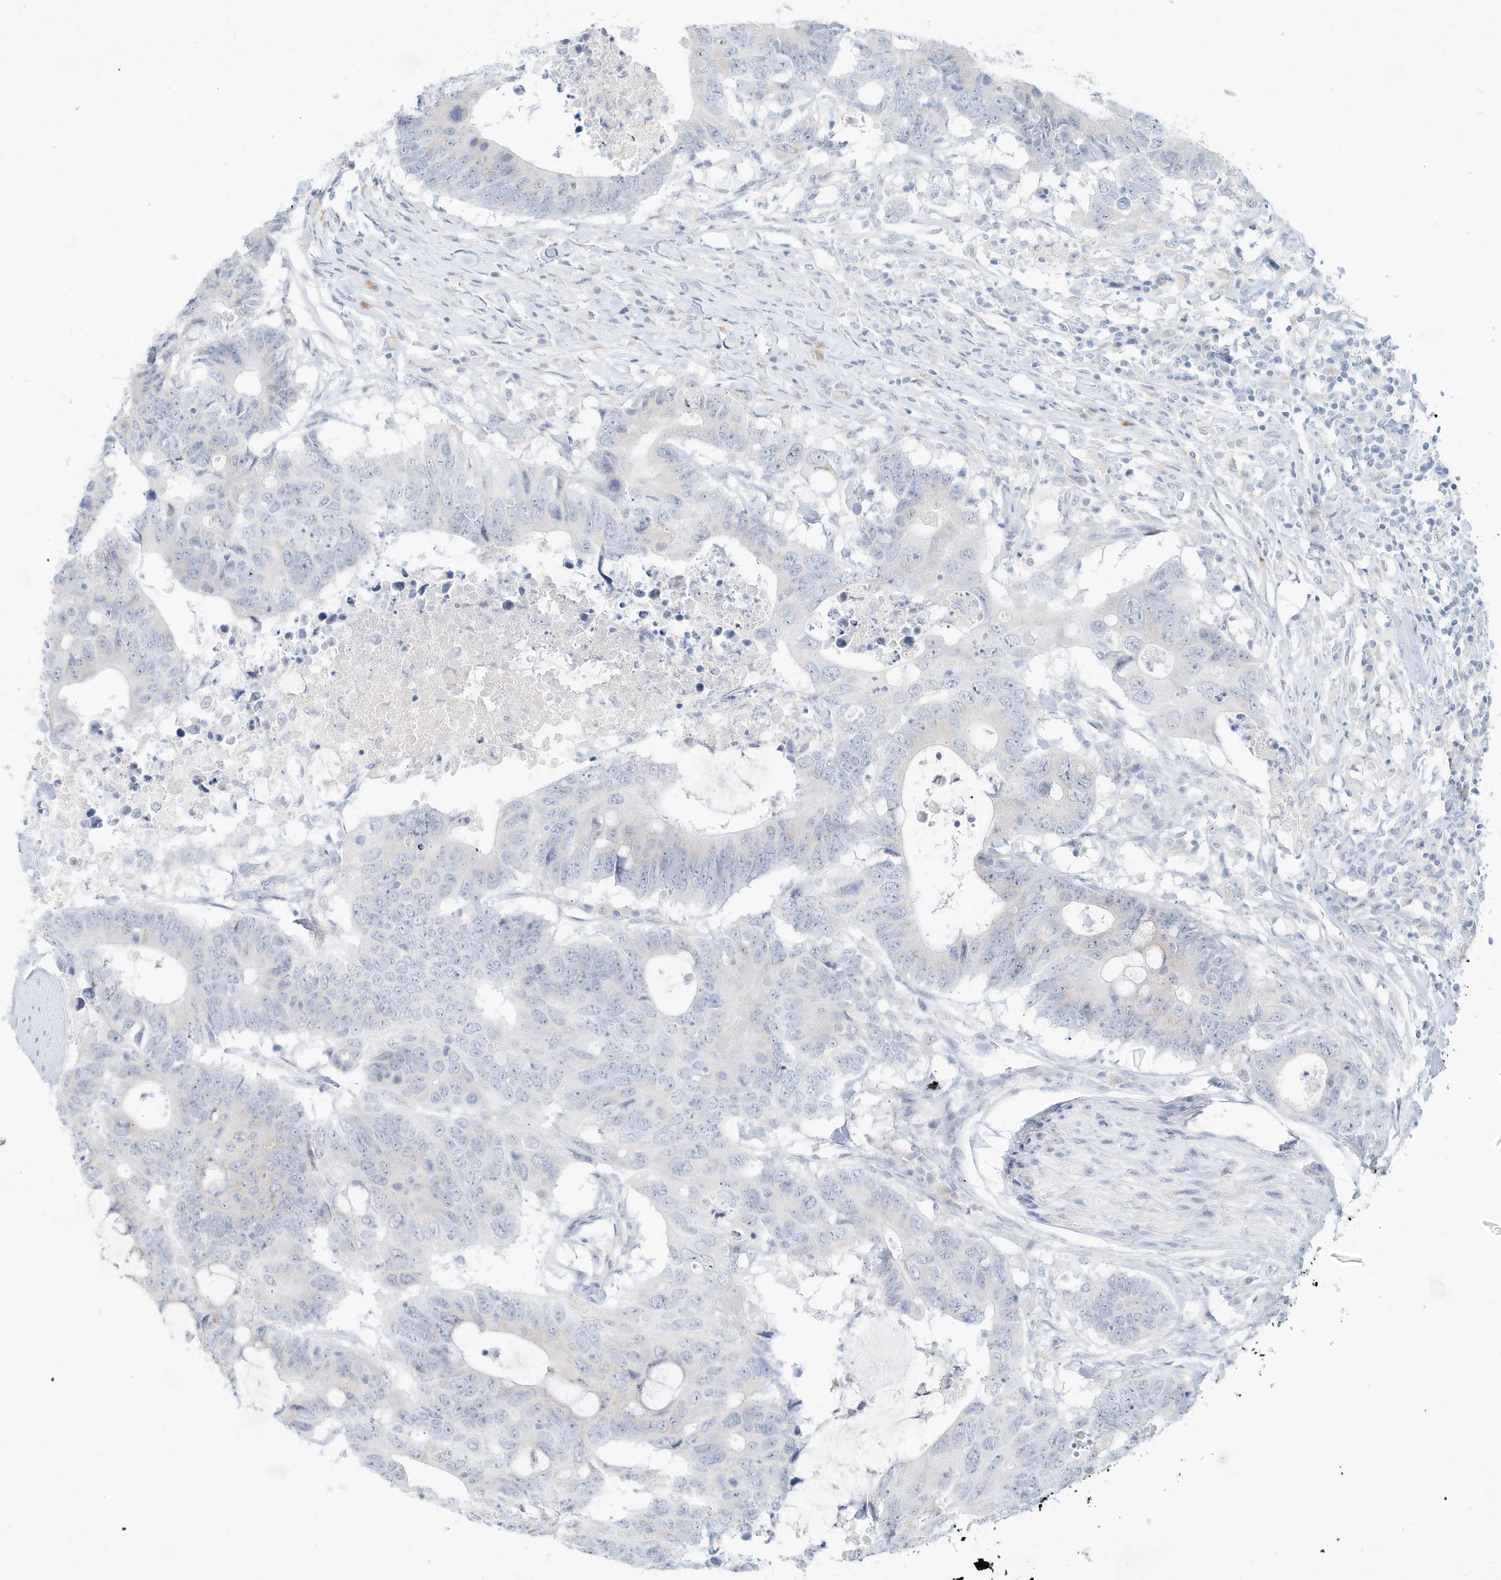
{"staining": {"intensity": "negative", "quantity": "none", "location": "none"}, "tissue": "colorectal cancer", "cell_type": "Tumor cells", "image_type": "cancer", "snomed": [{"axis": "morphology", "description": "Adenocarcinoma, NOS"}, {"axis": "topography", "description": "Colon"}], "caption": "Tumor cells show no significant protein positivity in colorectal adenocarcinoma.", "gene": "PAK6", "patient": {"sex": "male", "age": 71}}